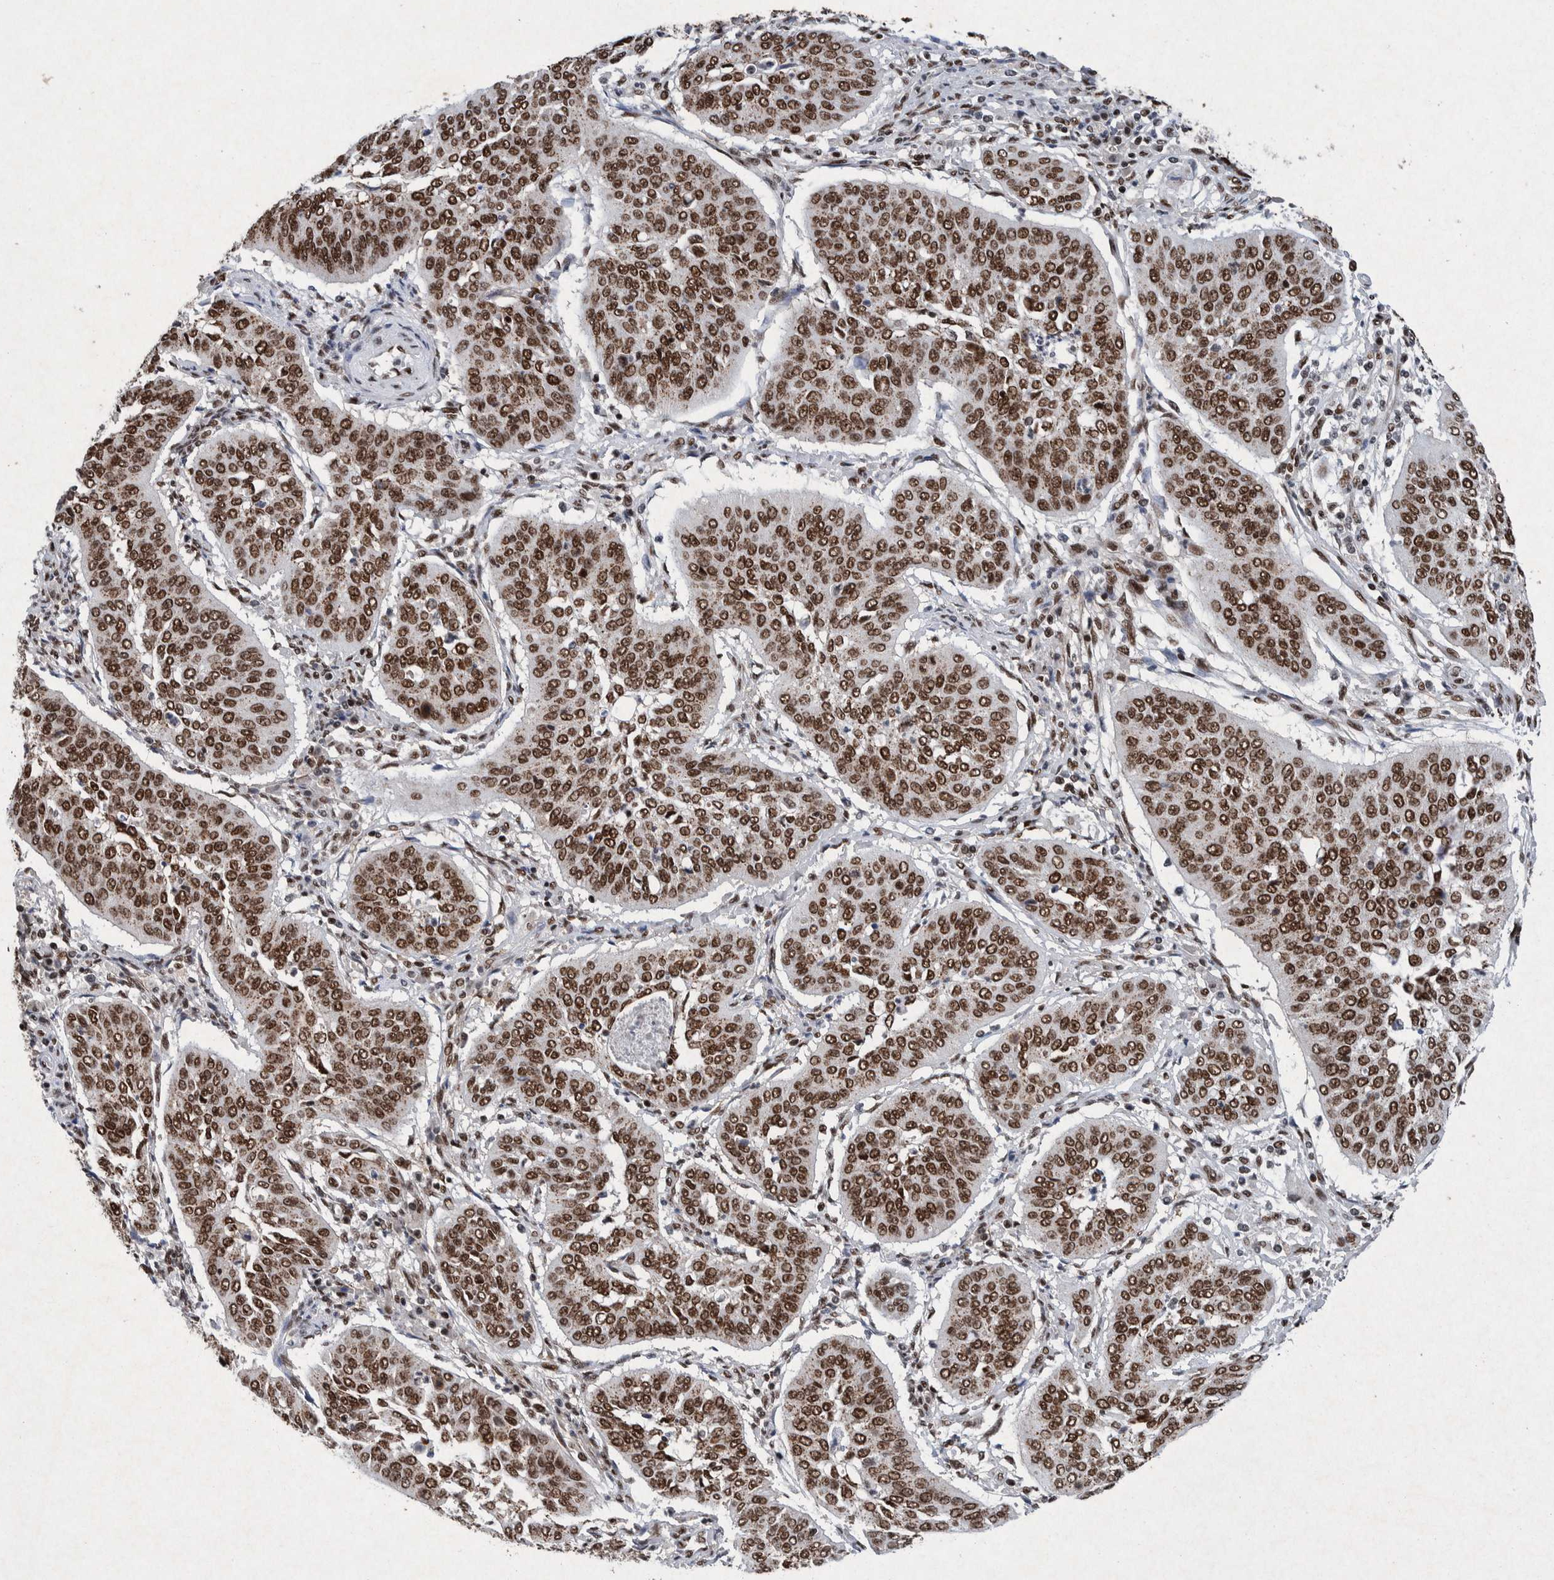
{"staining": {"intensity": "strong", "quantity": ">75%", "location": "nuclear"}, "tissue": "cervical cancer", "cell_type": "Tumor cells", "image_type": "cancer", "snomed": [{"axis": "morphology", "description": "Normal tissue, NOS"}, {"axis": "morphology", "description": "Squamous cell carcinoma, NOS"}, {"axis": "topography", "description": "Cervix"}], "caption": "IHC image of neoplastic tissue: cervical cancer (squamous cell carcinoma) stained using immunohistochemistry shows high levels of strong protein expression localized specifically in the nuclear of tumor cells, appearing as a nuclear brown color.", "gene": "TAF10", "patient": {"sex": "female", "age": 39}}